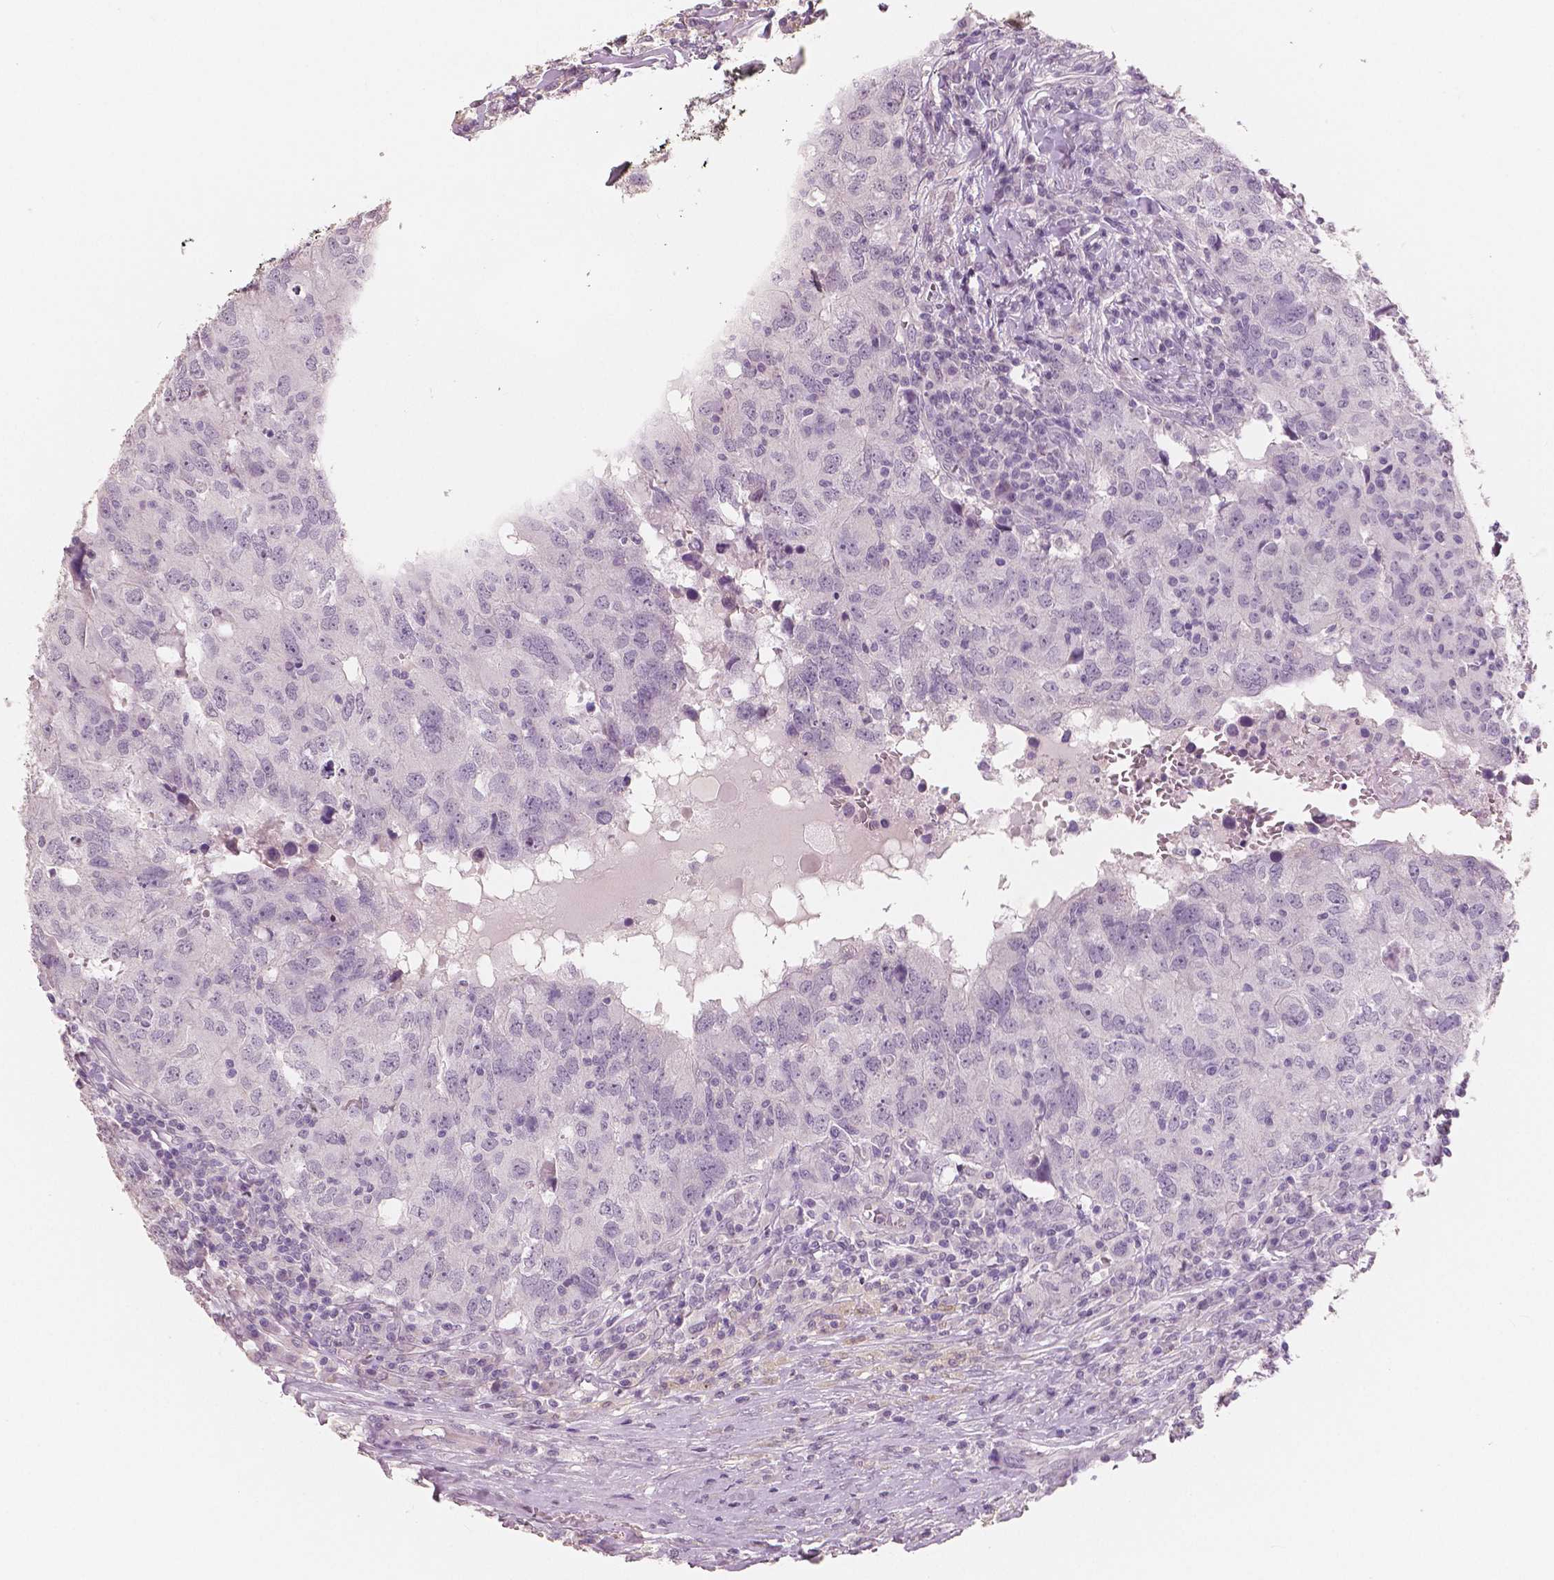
{"staining": {"intensity": "negative", "quantity": "none", "location": "none"}, "tissue": "breast cancer", "cell_type": "Tumor cells", "image_type": "cancer", "snomed": [{"axis": "morphology", "description": "Duct carcinoma"}, {"axis": "topography", "description": "Breast"}], "caption": "Human breast cancer stained for a protein using immunohistochemistry (IHC) shows no staining in tumor cells.", "gene": "NECAB1", "patient": {"sex": "female", "age": 30}}